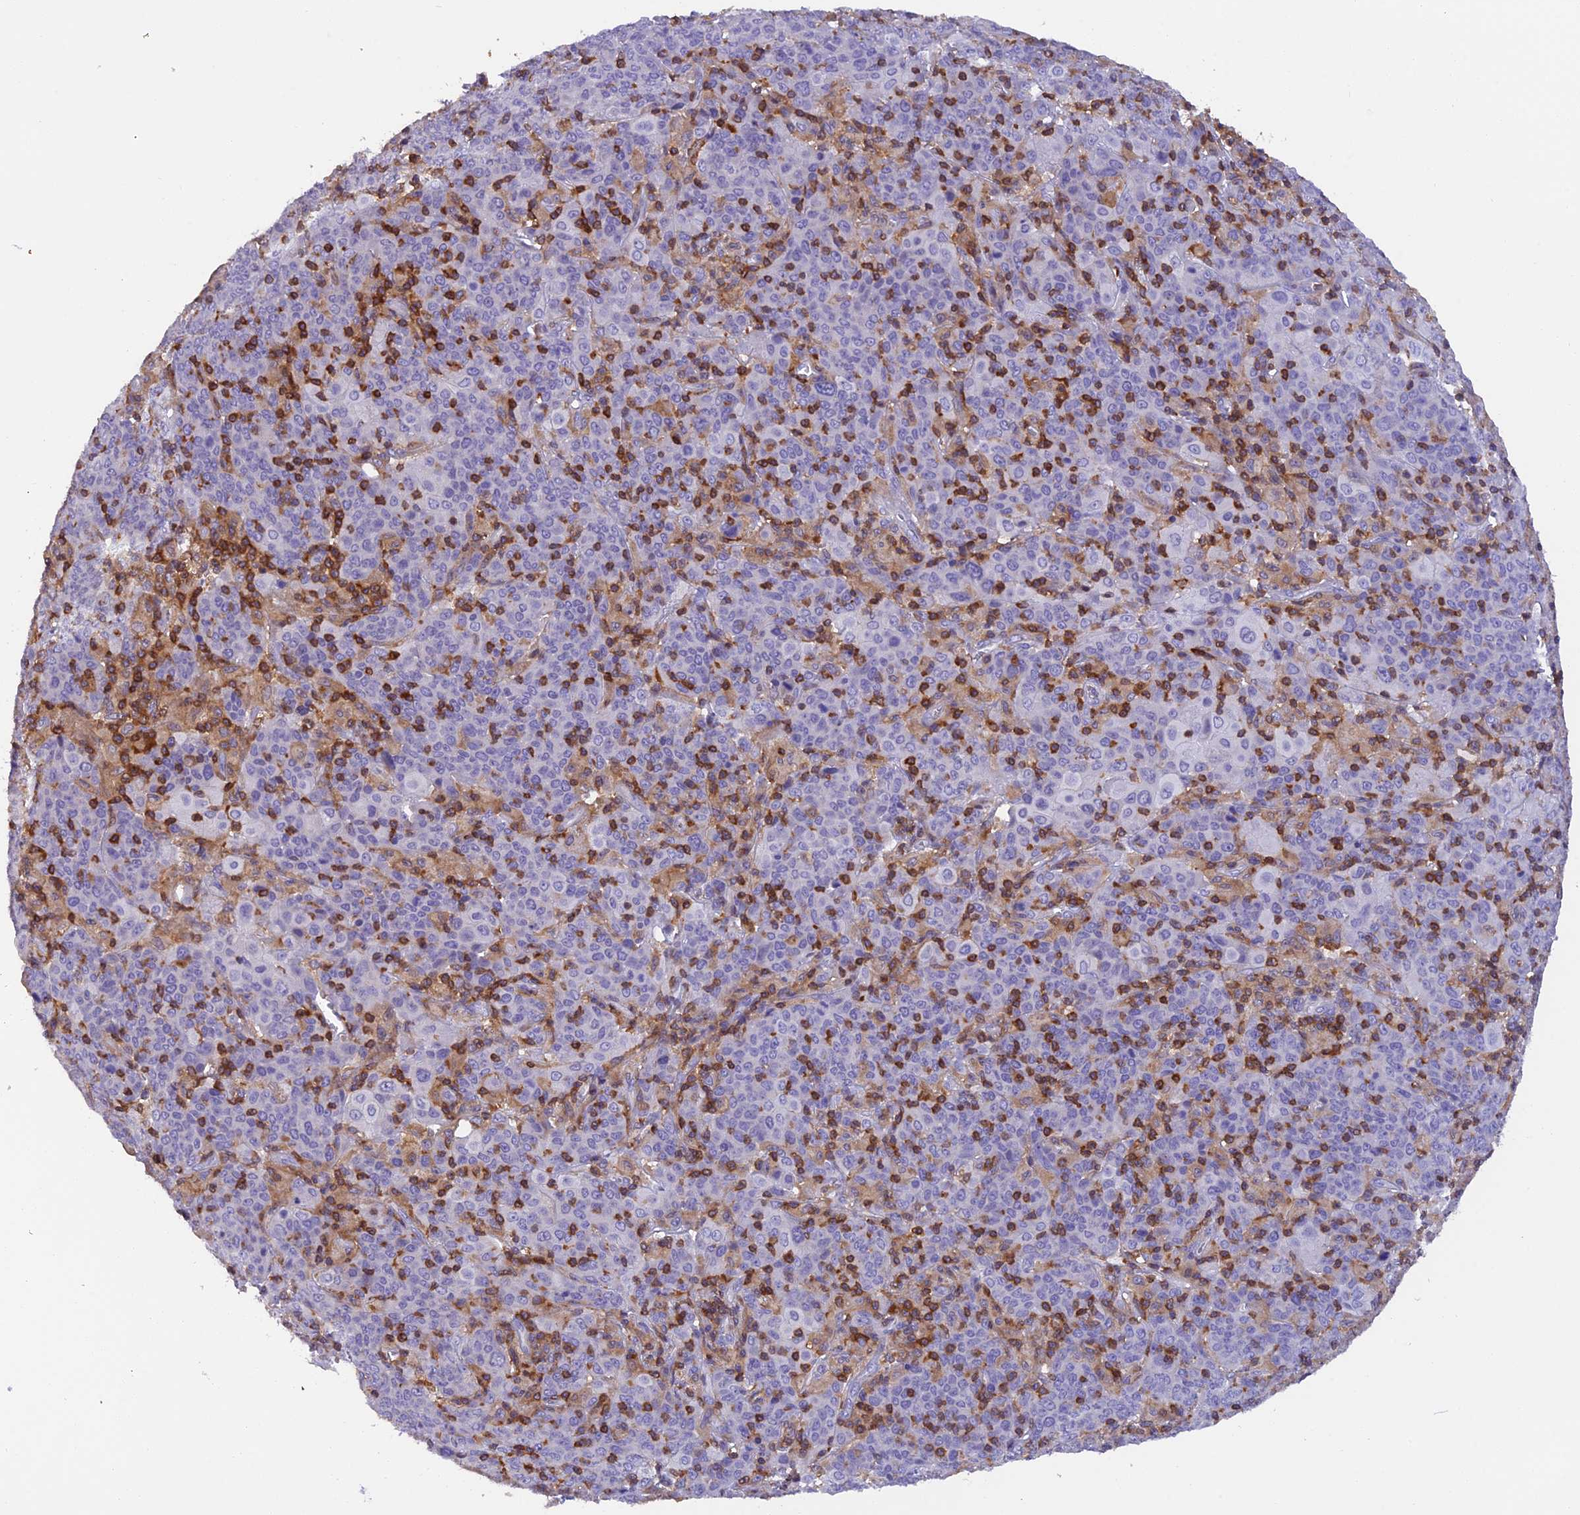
{"staining": {"intensity": "negative", "quantity": "none", "location": "none"}, "tissue": "cervical cancer", "cell_type": "Tumor cells", "image_type": "cancer", "snomed": [{"axis": "morphology", "description": "Squamous cell carcinoma, NOS"}, {"axis": "topography", "description": "Cervix"}], "caption": "Tumor cells show no significant protein positivity in cervical cancer (squamous cell carcinoma).", "gene": "LPXN", "patient": {"sex": "female", "age": 67}}